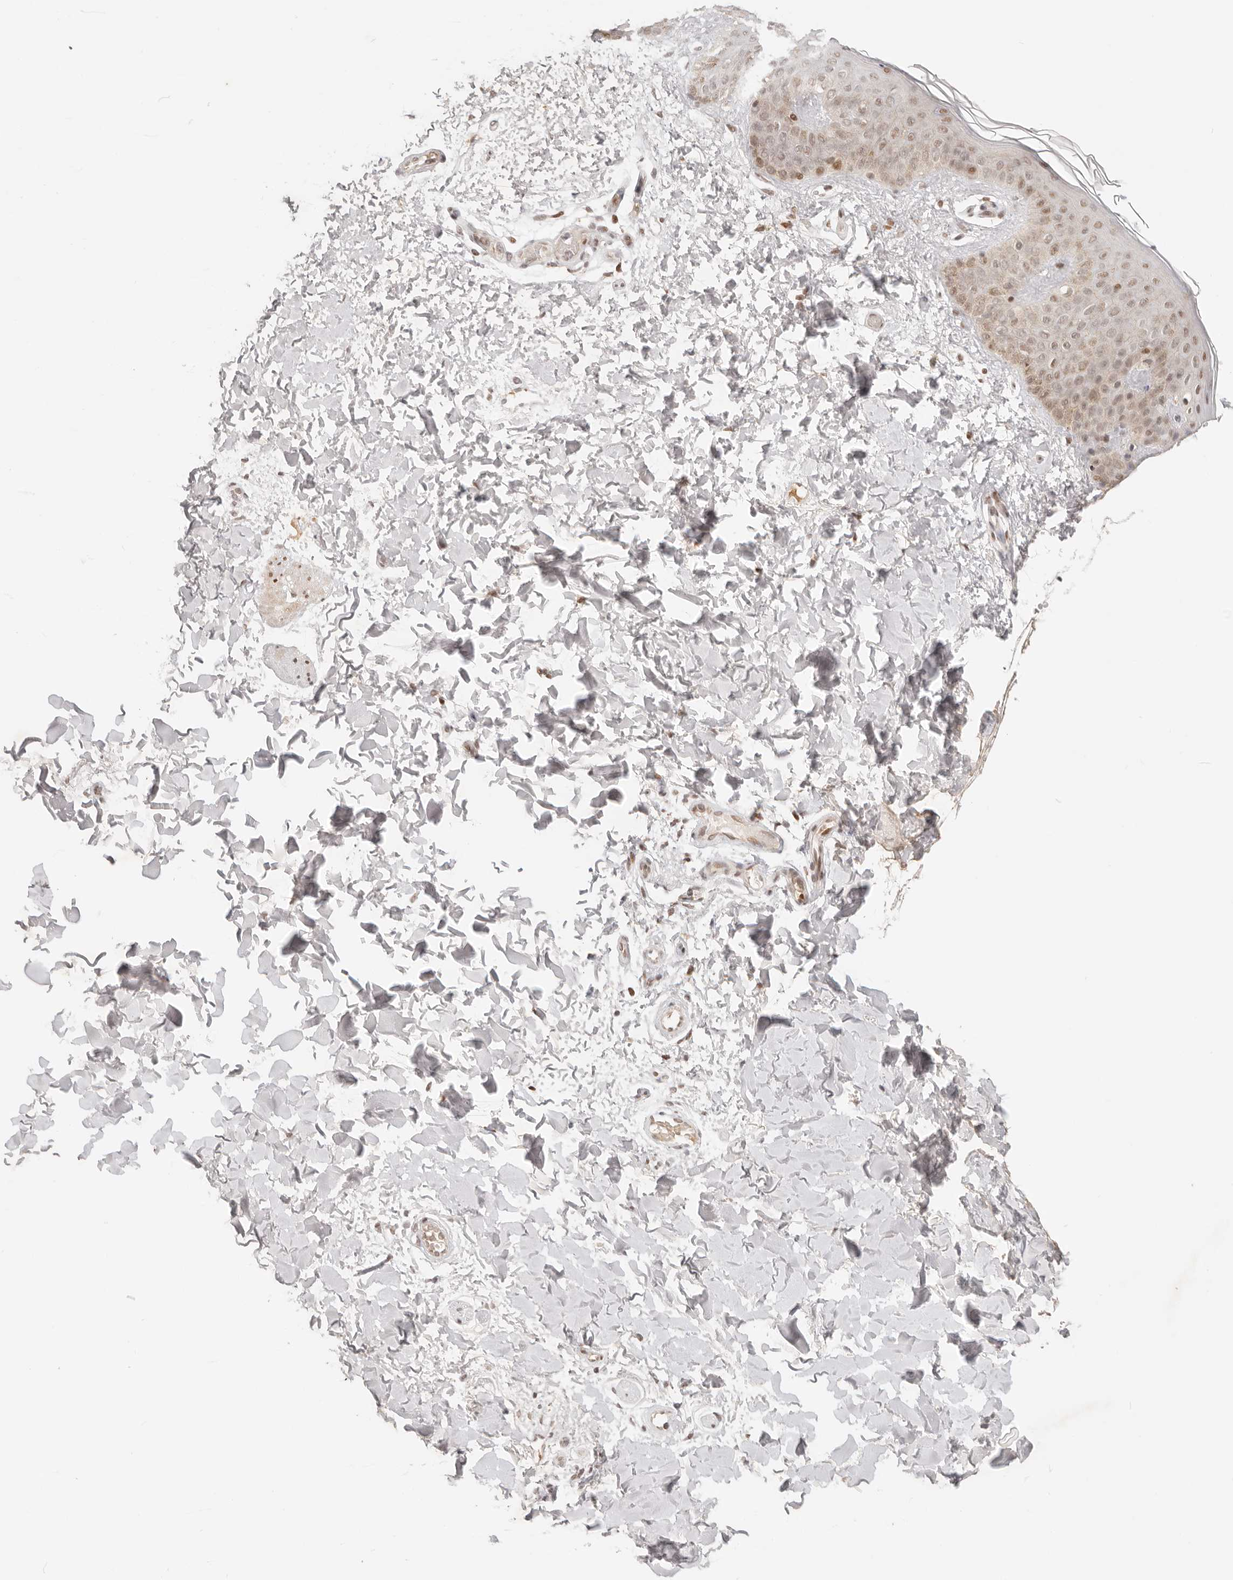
{"staining": {"intensity": "moderate", "quantity": ">75%", "location": "nuclear"}, "tissue": "skin", "cell_type": "Fibroblasts", "image_type": "normal", "snomed": [{"axis": "morphology", "description": "Normal tissue, NOS"}, {"axis": "morphology", "description": "Neoplasm, benign, NOS"}, {"axis": "topography", "description": "Skin"}, {"axis": "topography", "description": "Soft tissue"}], "caption": "This image demonstrates benign skin stained with immunohistochemistry (IHC) to label a protein in brown. The nuclear of fibroblasts show moderate positivity for the protein. Nuclei are counter-stained blue.", "gene": "HOXC5", "patient": {"sex": "male", "age": 26}}